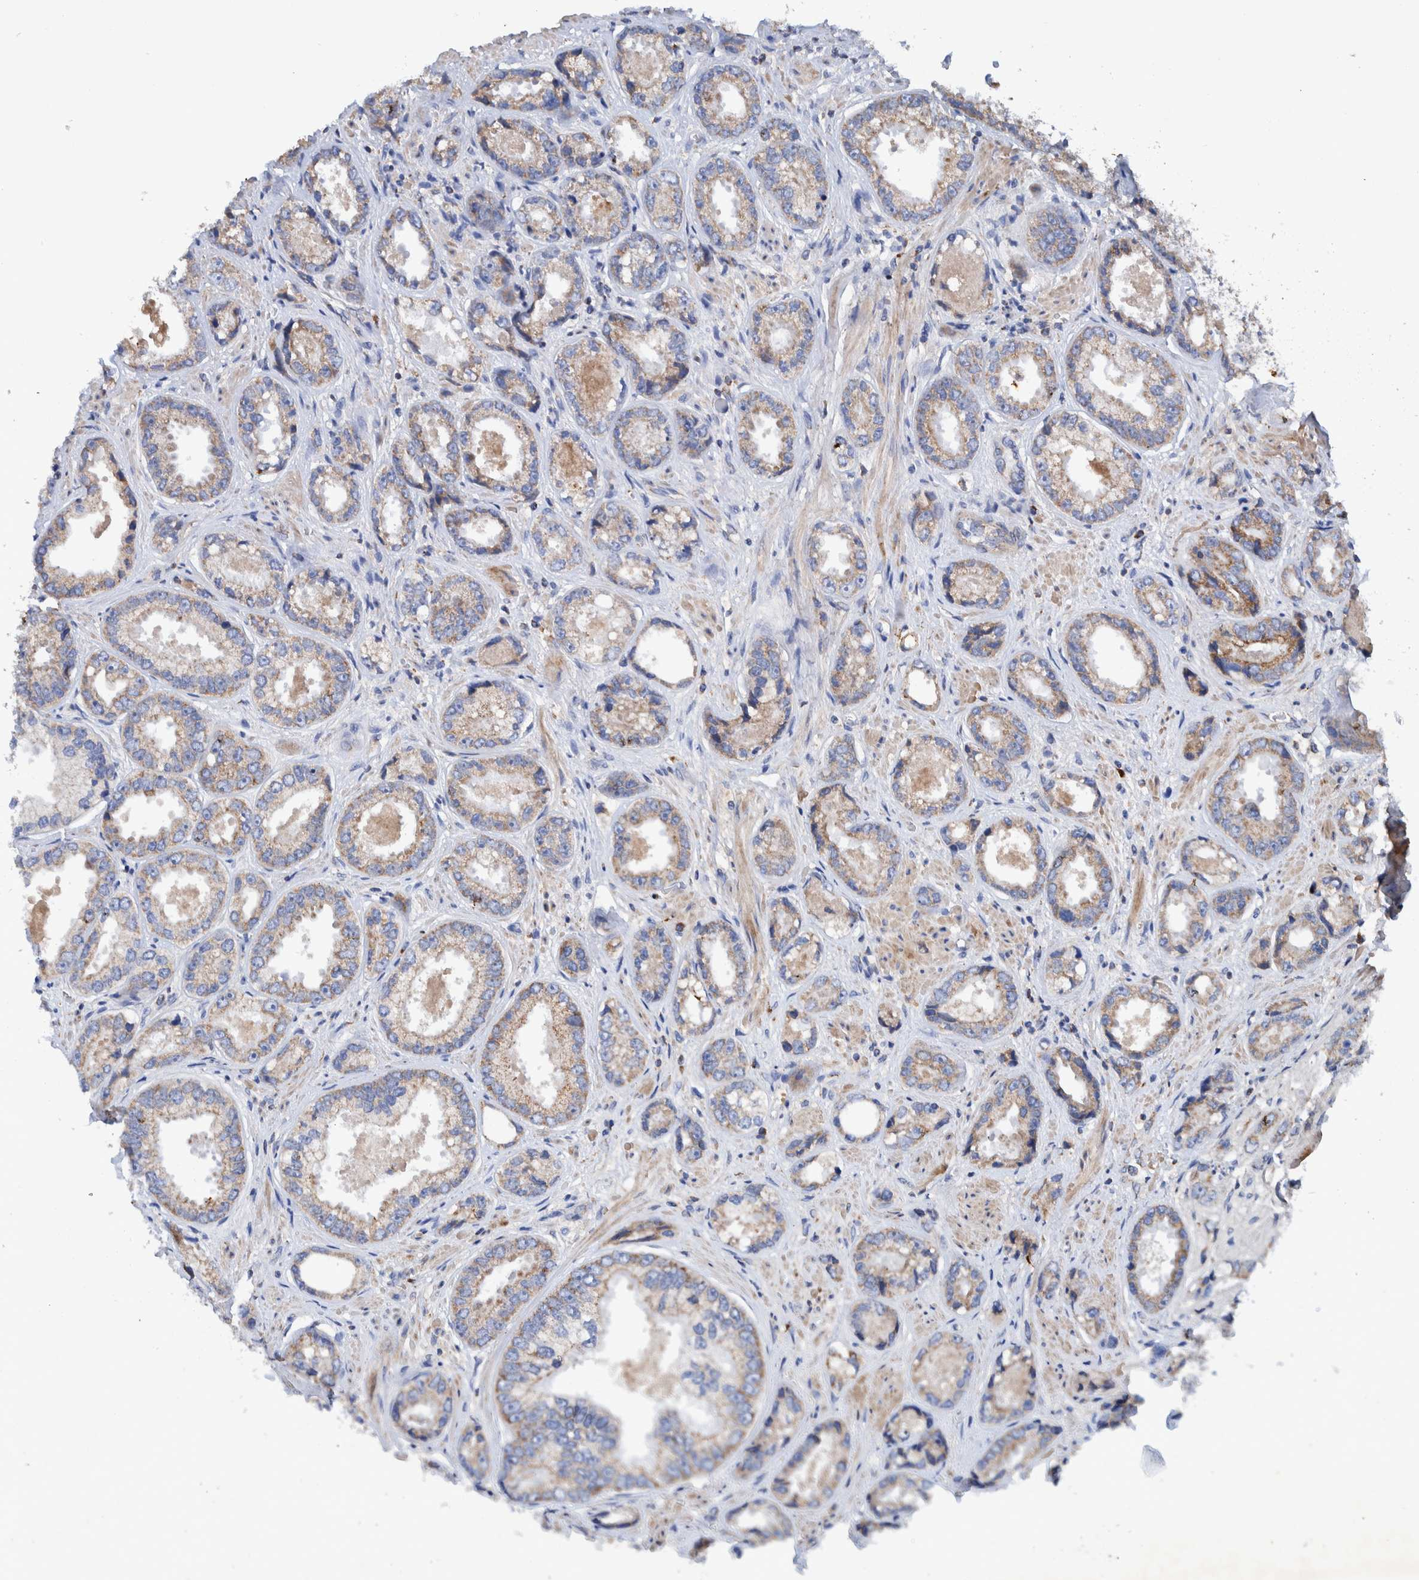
{"staining": {"intensity": "moderate", "quantity": ">75%", "location": "cytoplasmic/membranous"}, "tissue": "prostate cancer", "cell_type": "Tumor cells", "image_type": "cancer", "snomed": [{"axis": "morphology", "description": "Adenocarcinoma, High grade"}, {"axis": "topography", "description": "Prostate"}], "caption": "Brown immunohistochemical staining in human prostate high-grade adenocarcinoma displays moderate cytoplasmic/membranous staining in approximately >75% of tumor cells. (DAB (3,3'-diaminobenzidine) IHC, brown staining for protein, blue staining for nuclei).", "gene": "DECR1", "patient": {"sex": "male", "age": 61}}